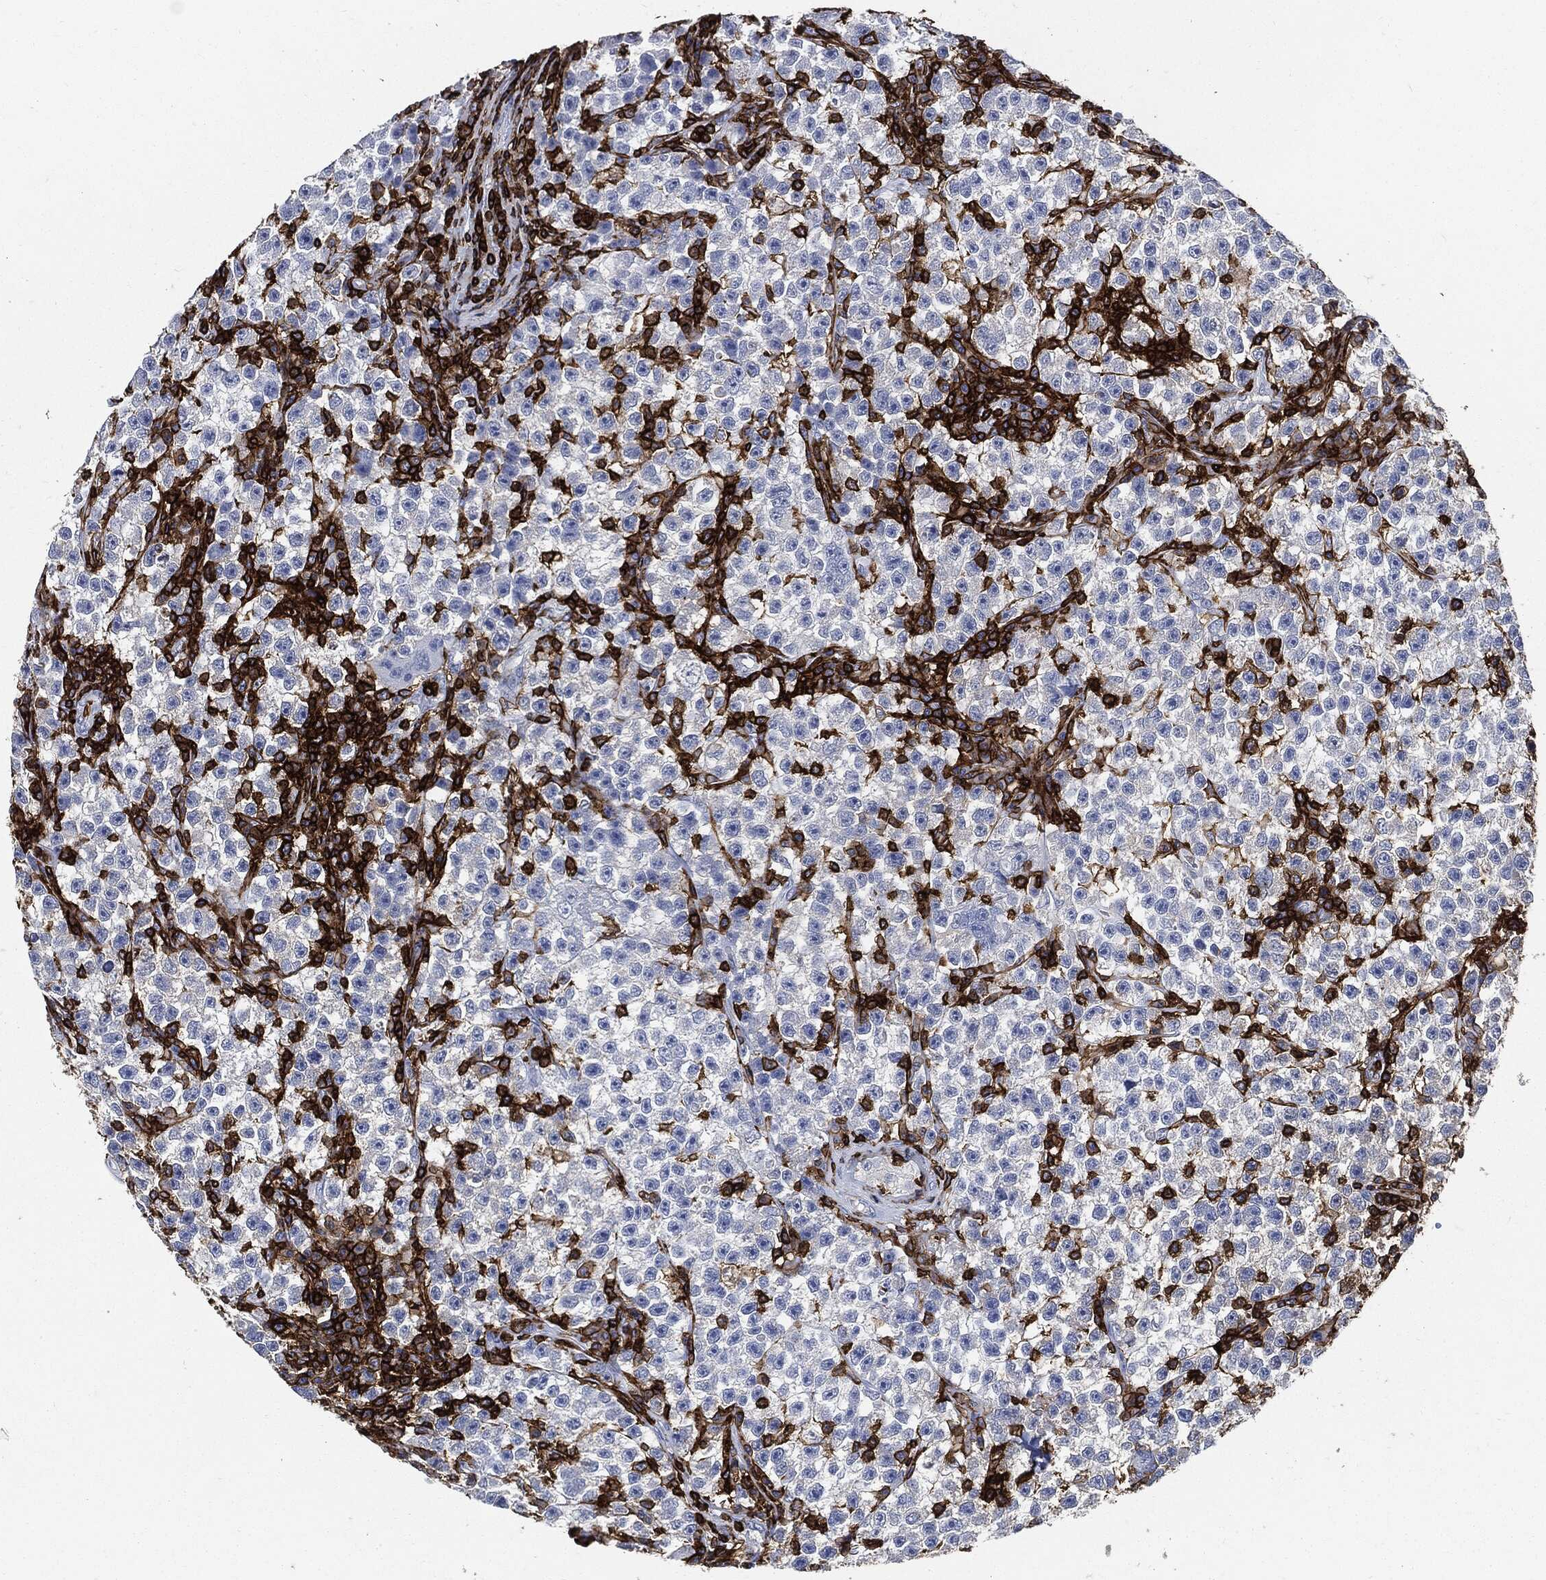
{"staining": {"intensity": "negative", "quantity": "none", "location": "none"}, "tissue": "testis cancer", "cell_type": "Tumor cells", "image_type": "cancer", "snomed": [{"axis": "morphology", "description": "Seminoma, NOS"}, {"axis": "topography", "description": "Testis"}], "caption": "Tumor cells show no significant expression in testis cancer. (Immunohistochemistry (ihc), brightfield microscopy, high magnification).", "gene": "PTPRC", "patient": {"sex": "male", "age": 22}}